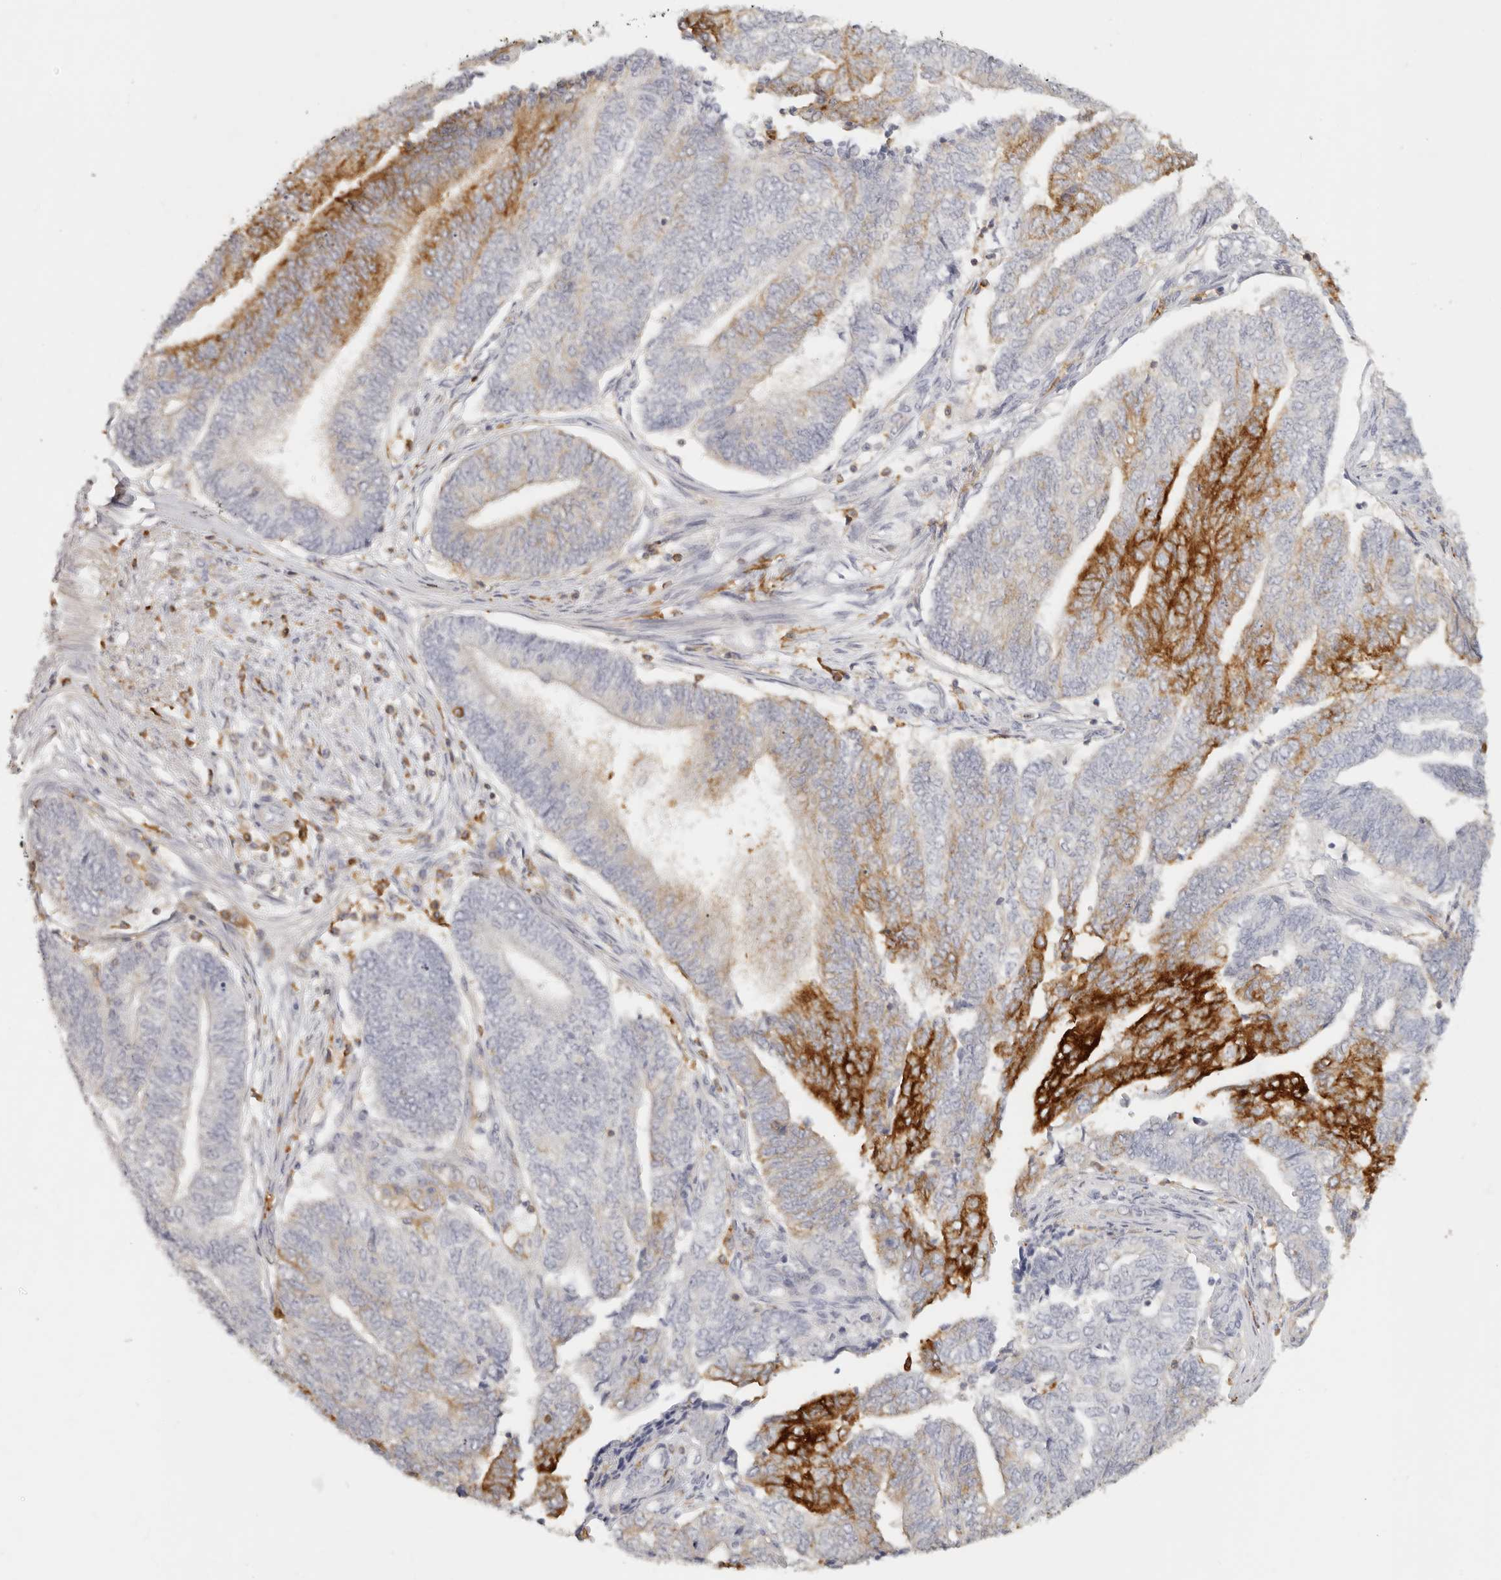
{"staining": {"intensity": "strong", "quantity": "<25%", "location": "cytoplasmic/membranous"}, "tissue": "endometrial cancer", "cell_type": "Tumor cells", "image_type": "cancer", "snomed": [{"axis": "morphology", "description": "Adenocarcinoma, NOS"}, {"axis": "topography", "description": "Uterus"}, {"axis": "topography", "description": "Endometrium"}], "caption": "A medium amount of strong cytoplasmic/membranous positivity is identified in about <25% of tumor cells in adenocarcinoma (endometrial) tissue.", "gene": "NIBAN1", "patient": {"sex": "female", "age": 70}}